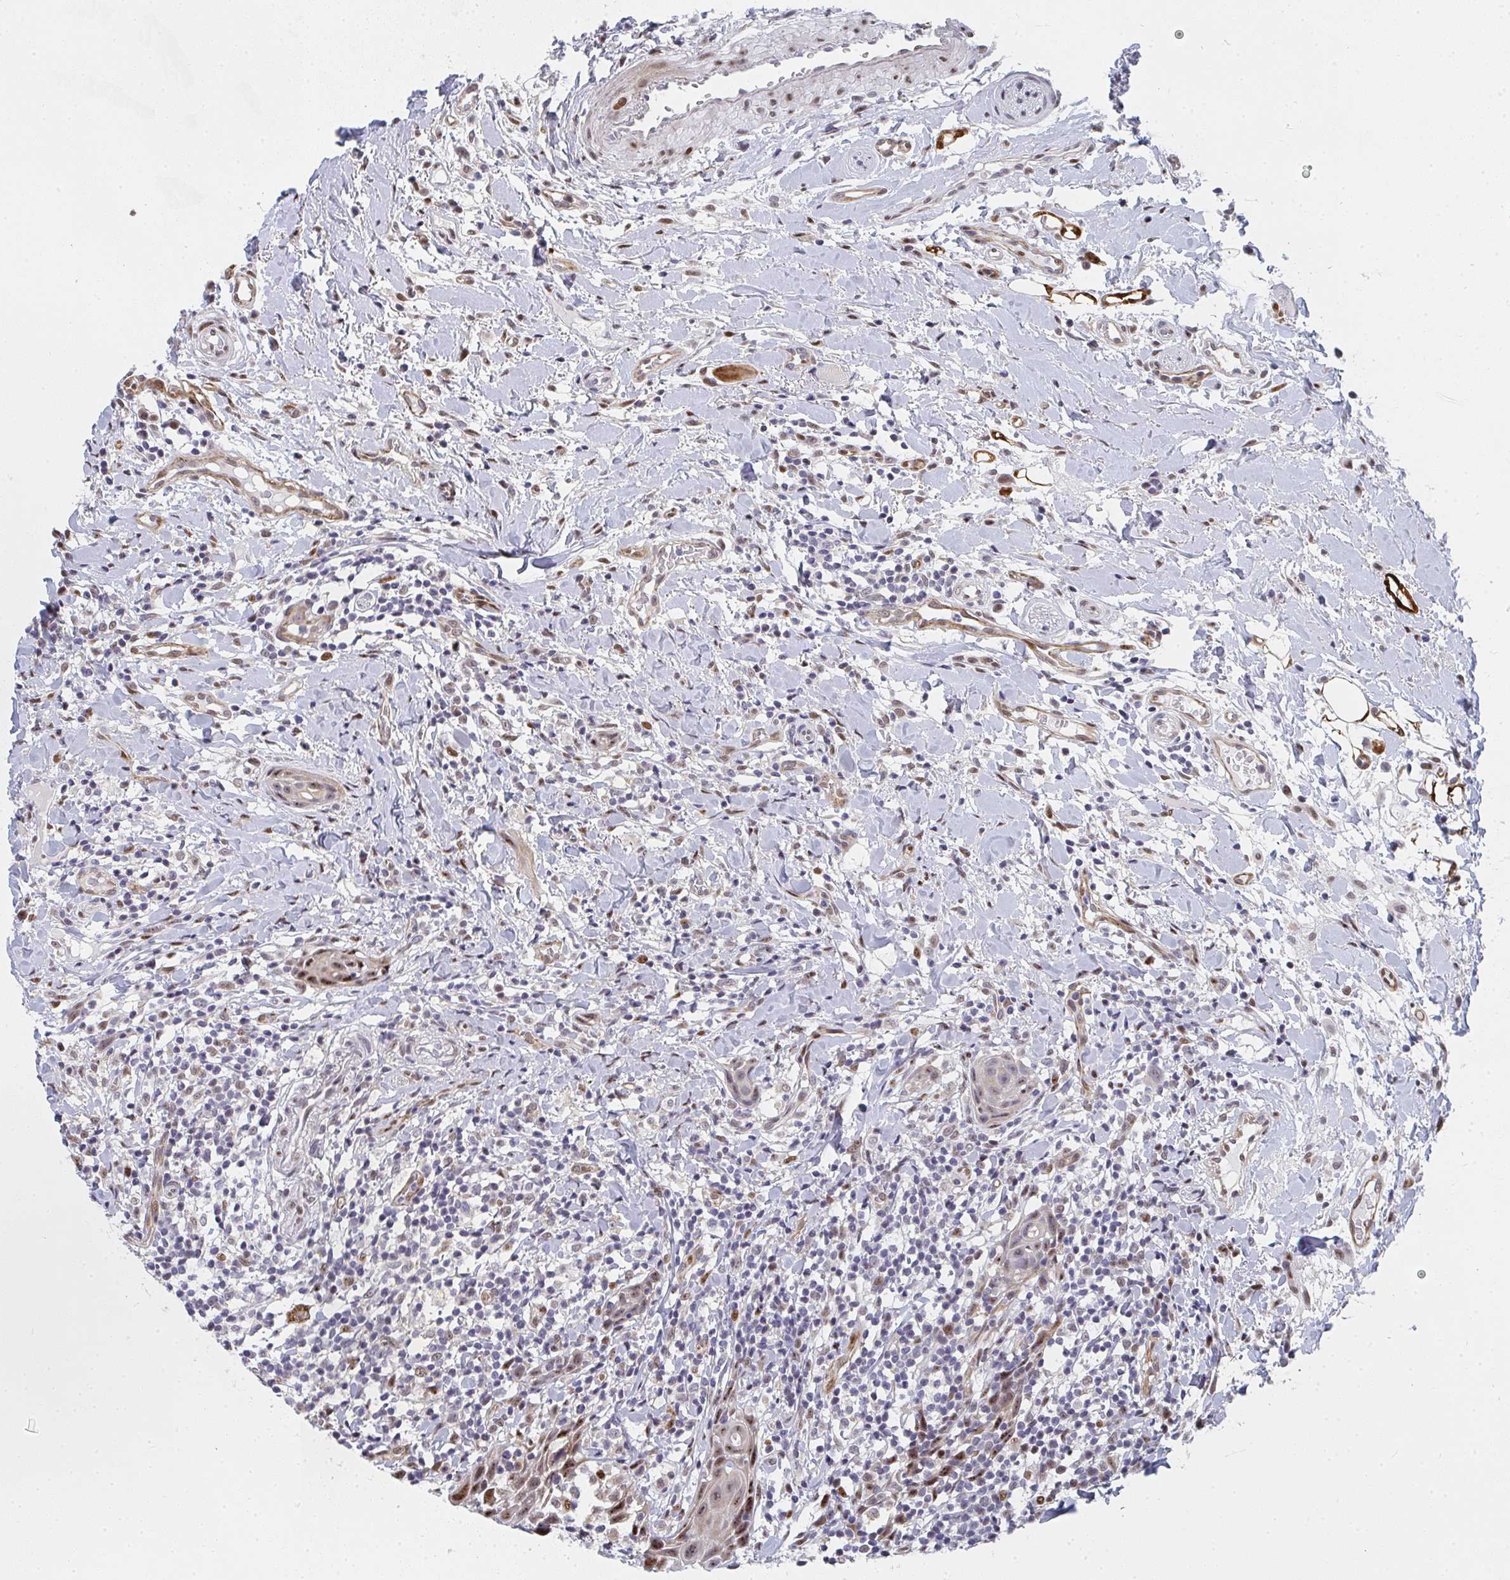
{"staining": {"intensity": "moderate", "quantity": "25%-75%", "location": "nuclear"}, "tissue": "head and neck cancer", "cell_type": "Tumor cells", "image_type": "cancer", "snomed": [{"axis": "morphology", "description": "Squamous cell carcinoma, NOS"}, {"axis": "topography", "description": "Oral tissue"}, {"axis": "topography", "description": "Head-Neck"}], "caption": "Immunohistochemistry (IHC) photomicrograph of neoplastic tissue: head and neck squamous cell carcinoma stained using IHC reveals medium levels of moderate protein expression localized specifically in the nuclear of tumor cells, appearing as a nuclear brown color.", "gene": "ZIC3", "patient": {"sex": "male", "age": 49}}